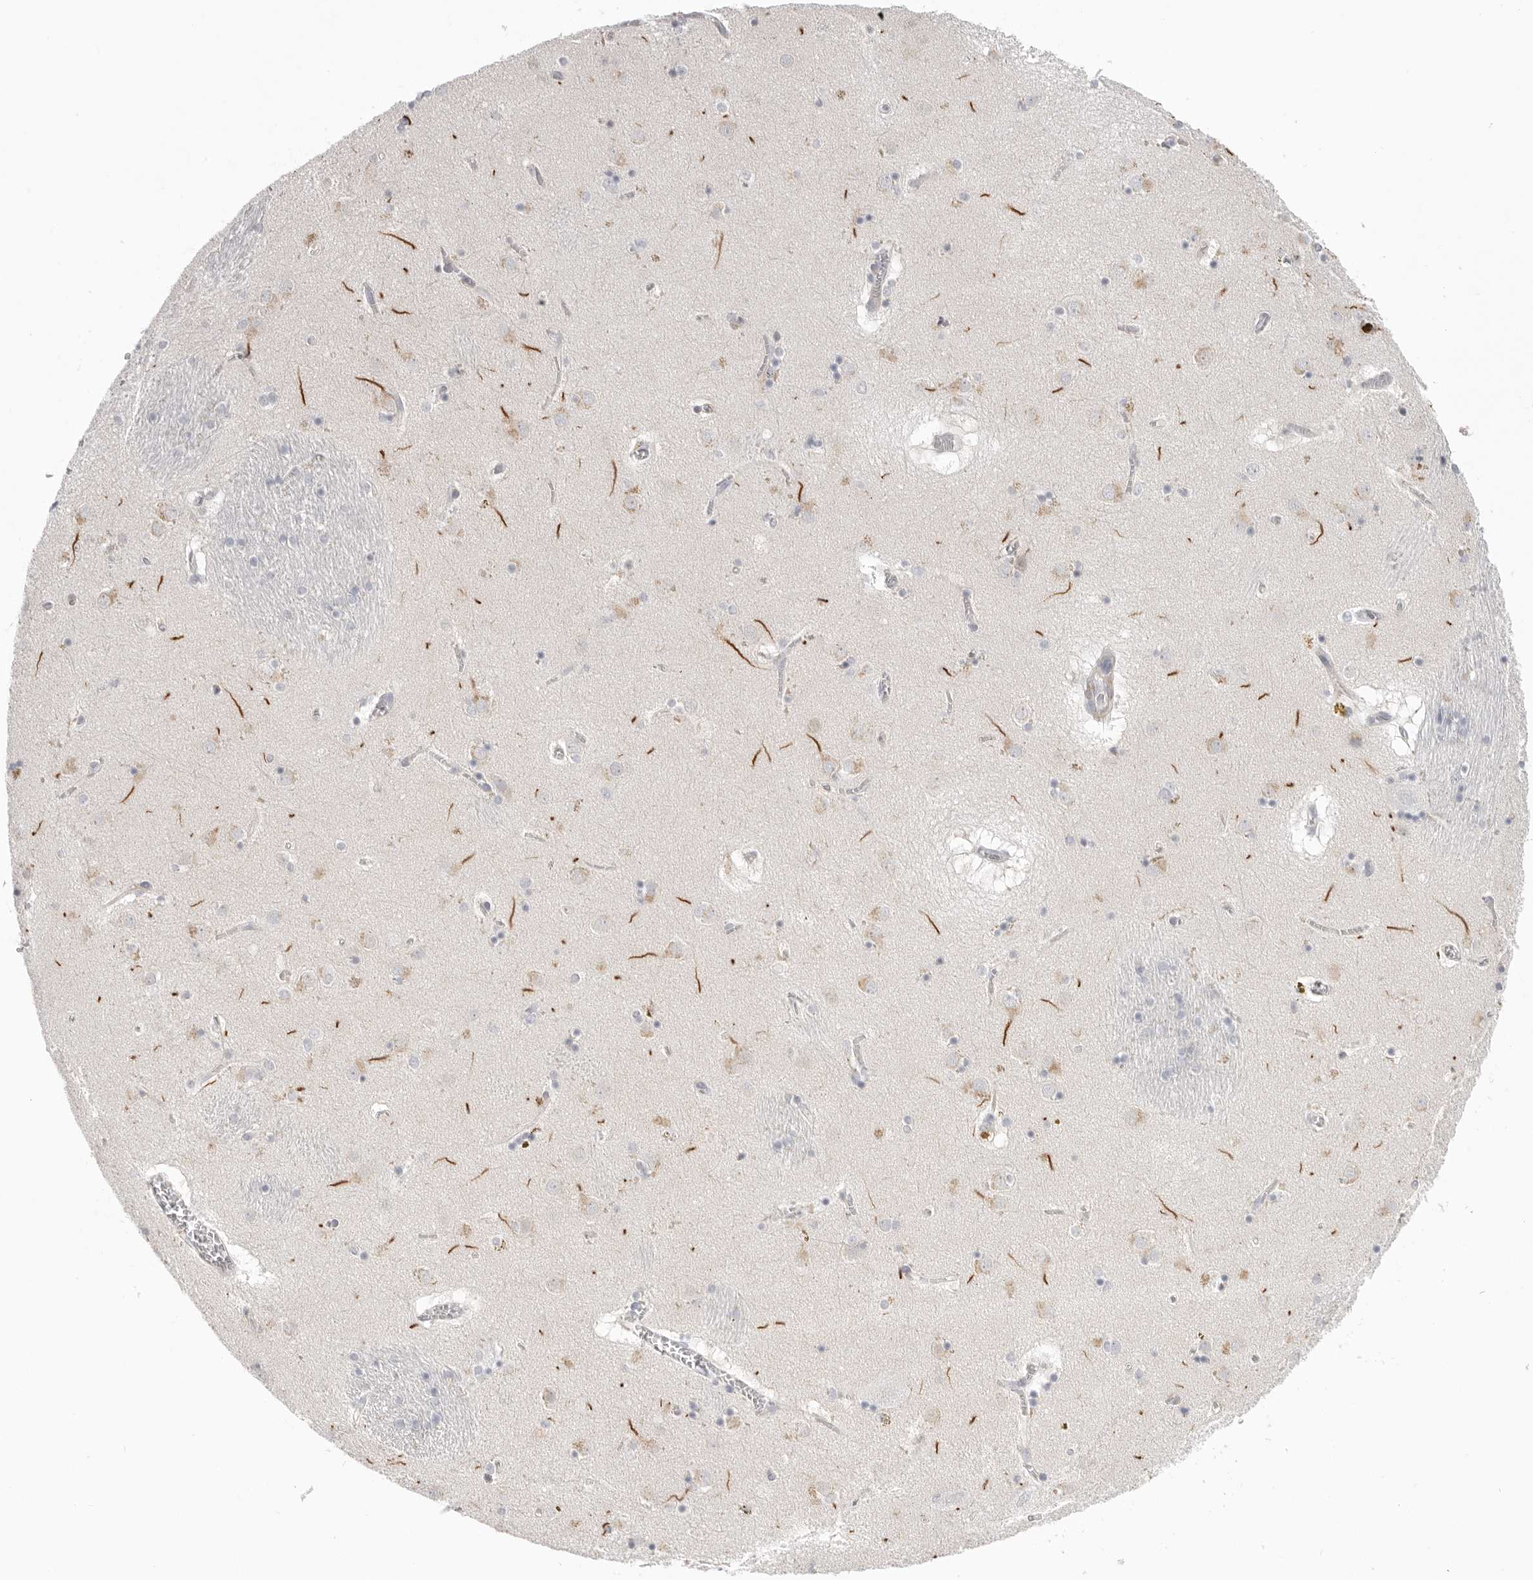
{"staining": {"intensity": "negative", "quantity": "none", "location": "none"}, "tissue": "caudate", "cell_type": "Glial cells", "image_type": "normal", "snomed": [{"axis": "morphology", "description": "Normal tissue, NOS"}, {"axis": "topography", "description": "Lateral ventricle wall"}], "caption": "A high-resolution histopathology image shows immunohistochemistry (IHC) staining of benign caudate, which shows no significant positivity in glial cells.", "gene": "STAB2", "patient": {"sex": "male", "age": 70}}